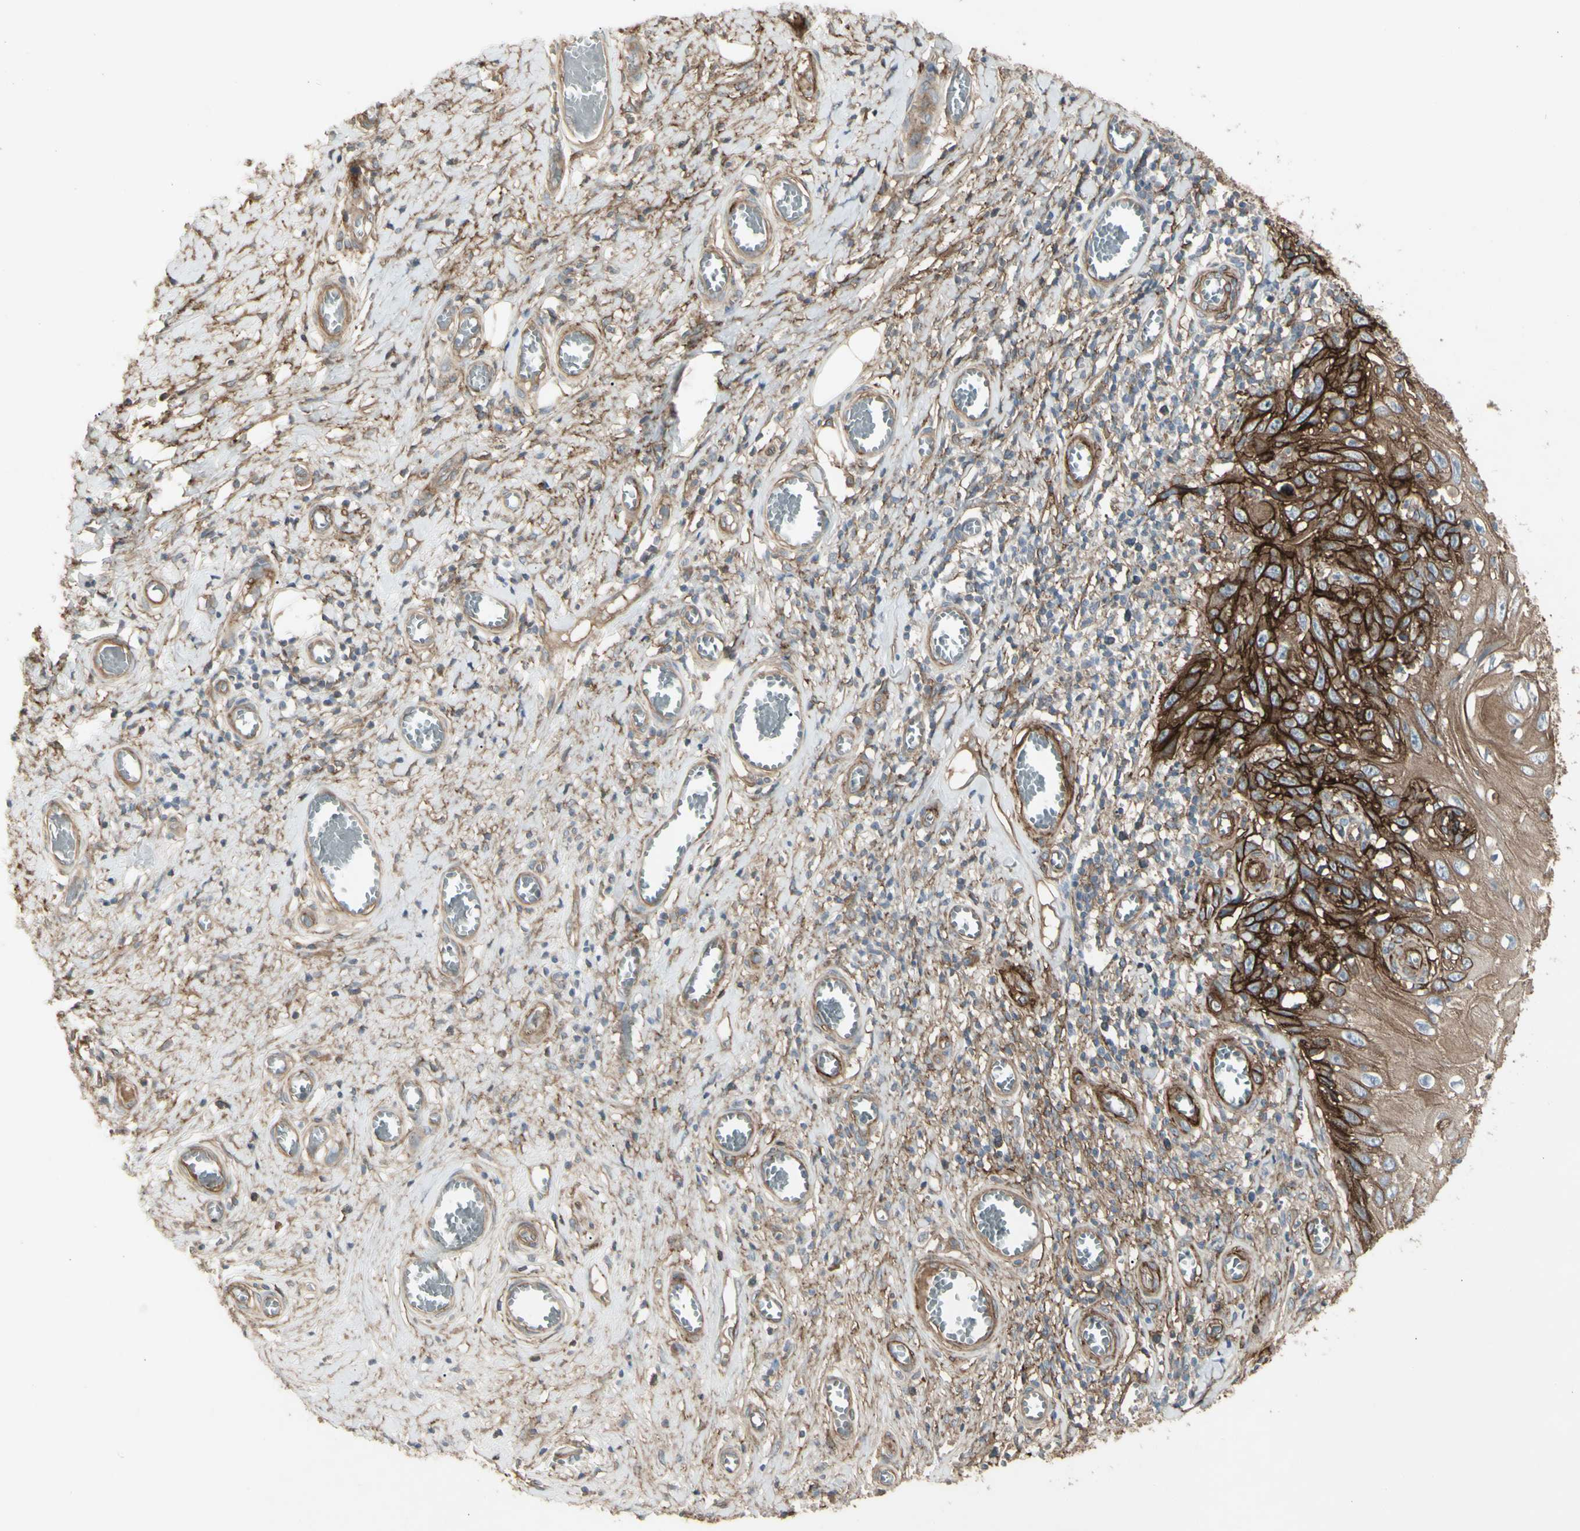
{"staining": {"intensity": "strong", "quantity": "25%-75%", "location": "cytoplasmic/membranous"}, "tissue": "skin cancer", "cell_type": "Tumor cells", "image_type": "cancer", "snomed": [{"axis": "morphology", "description": "Squamous cell carcinoma, NOS"}, {"axis": "topography", "description": "Skin"}], "caption": "Protein expression analysis of skin cancer (squamous cell carcinoma) demonstrates strong cytoplasmic/membranous expression in approximately 25%-75% of tumor cells.", "gene": "CD276", "patient": {"sex": "female", "age": 73}}